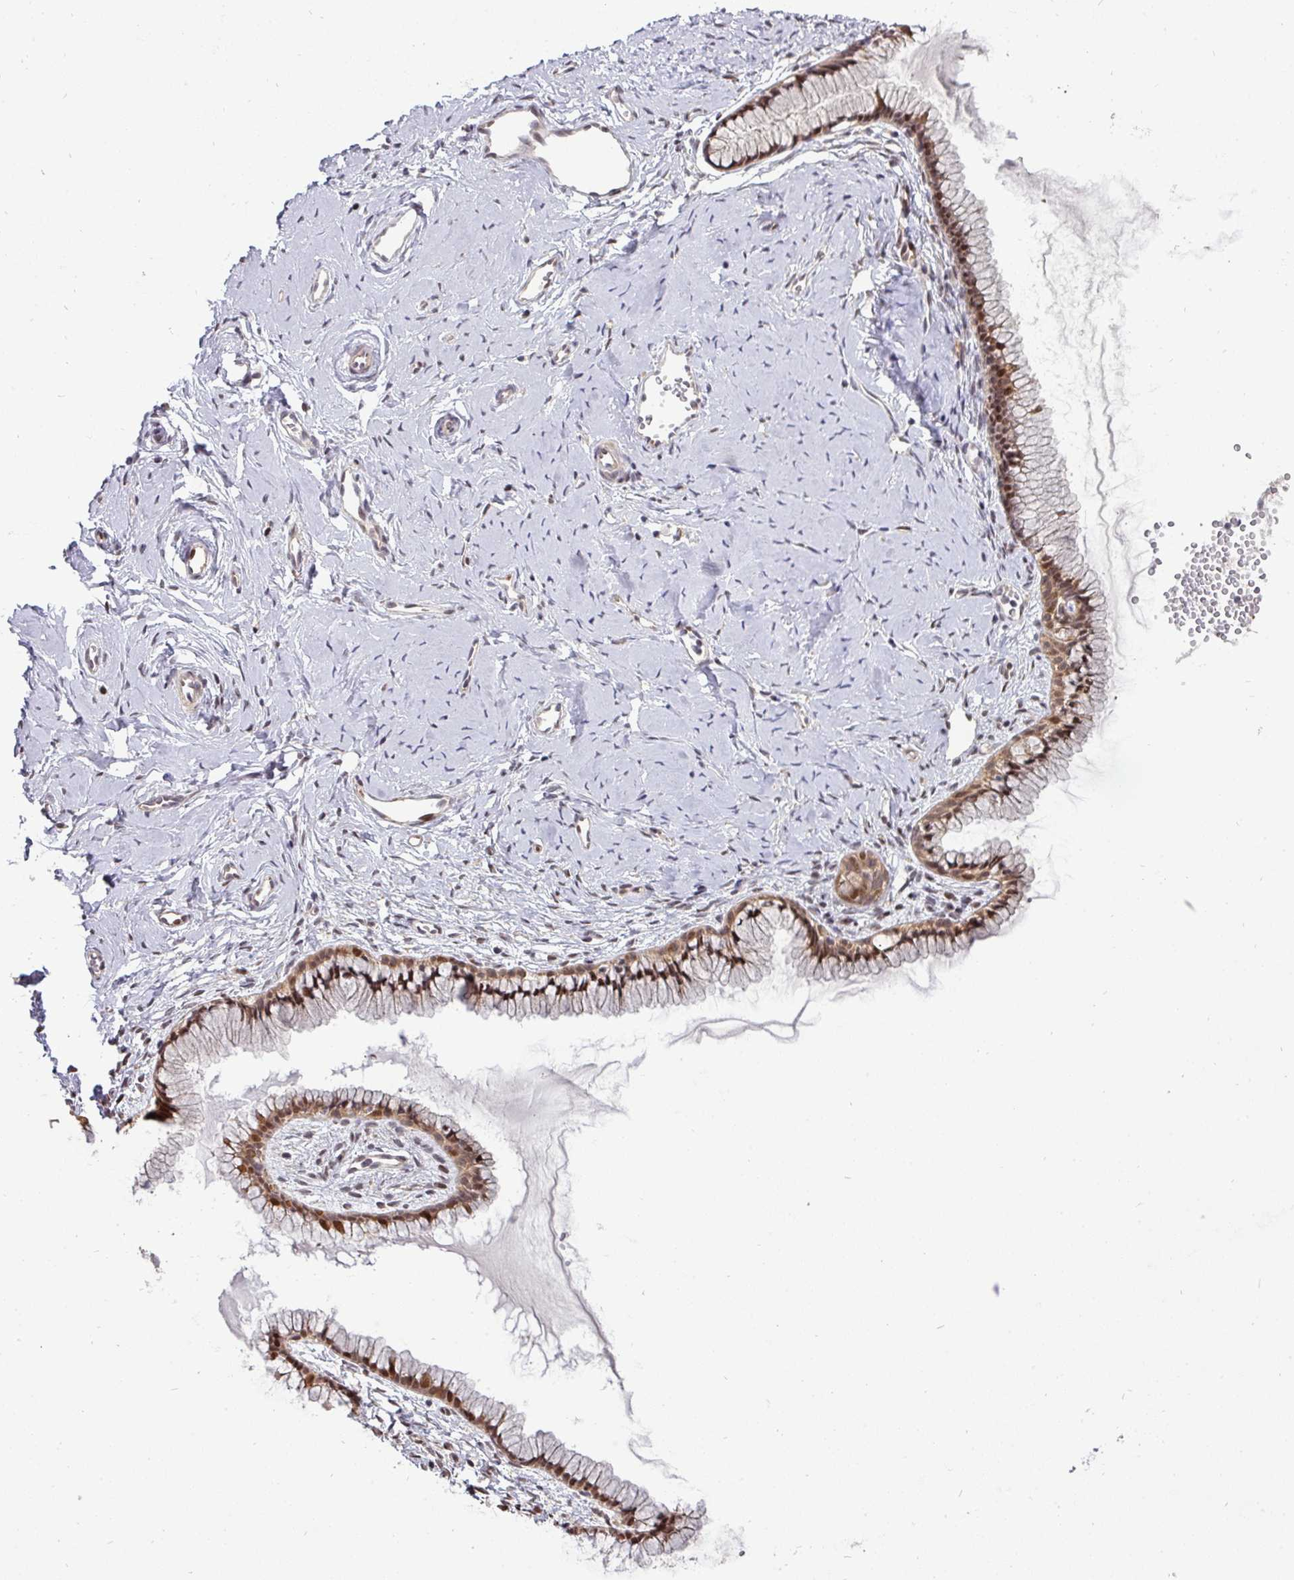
{"staining": {"intensity": "moderate", "quantity": ">75%", "location": "nuclear"}, "tissue": "cervix", "cell_type": "Glandular cells", "image_type": "normal", "snomed": [{"axis": "morphology", "description": "Normal tissue, NOS"}, {"axis": "topography", "description": "Cervix"}], "caption": "This image reveals IHC staining of benign cervix, with medium moderate nuclear positivity in approximately >75% of glandular cells.", "gene": "MAZ", "patient": {"sex": "female", "age": 40}}